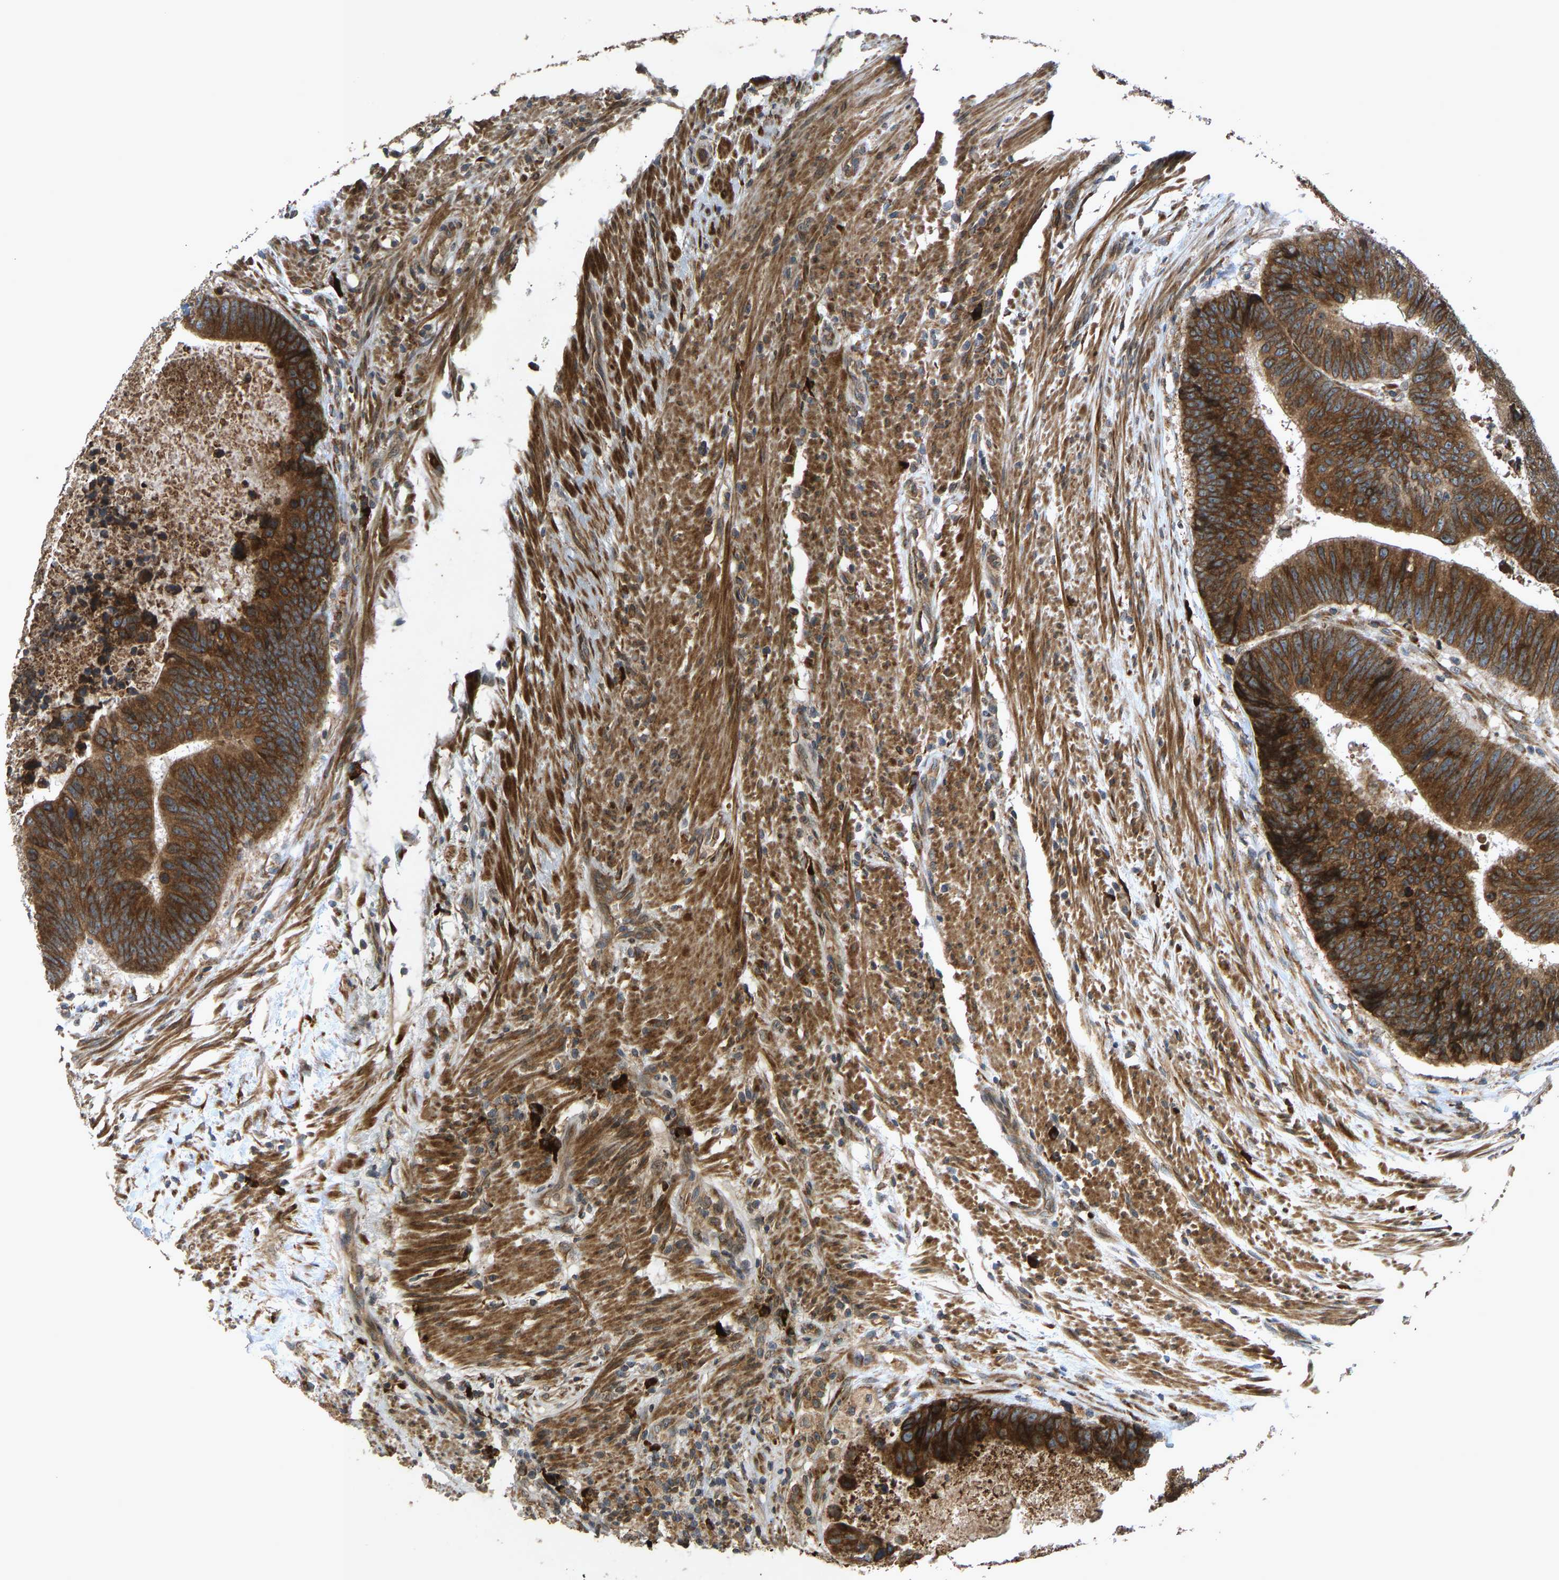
{"staining": {"intensity": "strong", "quantity": ">75%", "location": "cytoplasmic/membranous"}, "tissue": "colorectal cancer", "cell_type": "Tumor cells", "image_type": "cancer", "snomed": [{"axis": "morphology", "description": "Adenocarcinoma, NOS"}, {"axis": "topography", "description": "Colon"}], "caption": "The immunohistochemical stain labels strong cytoplasmic/membranous expression in tumor cells of colorectal cancer tissue.", "gene": "RPN2", "patient": {"sex": "male", "age": 56}}